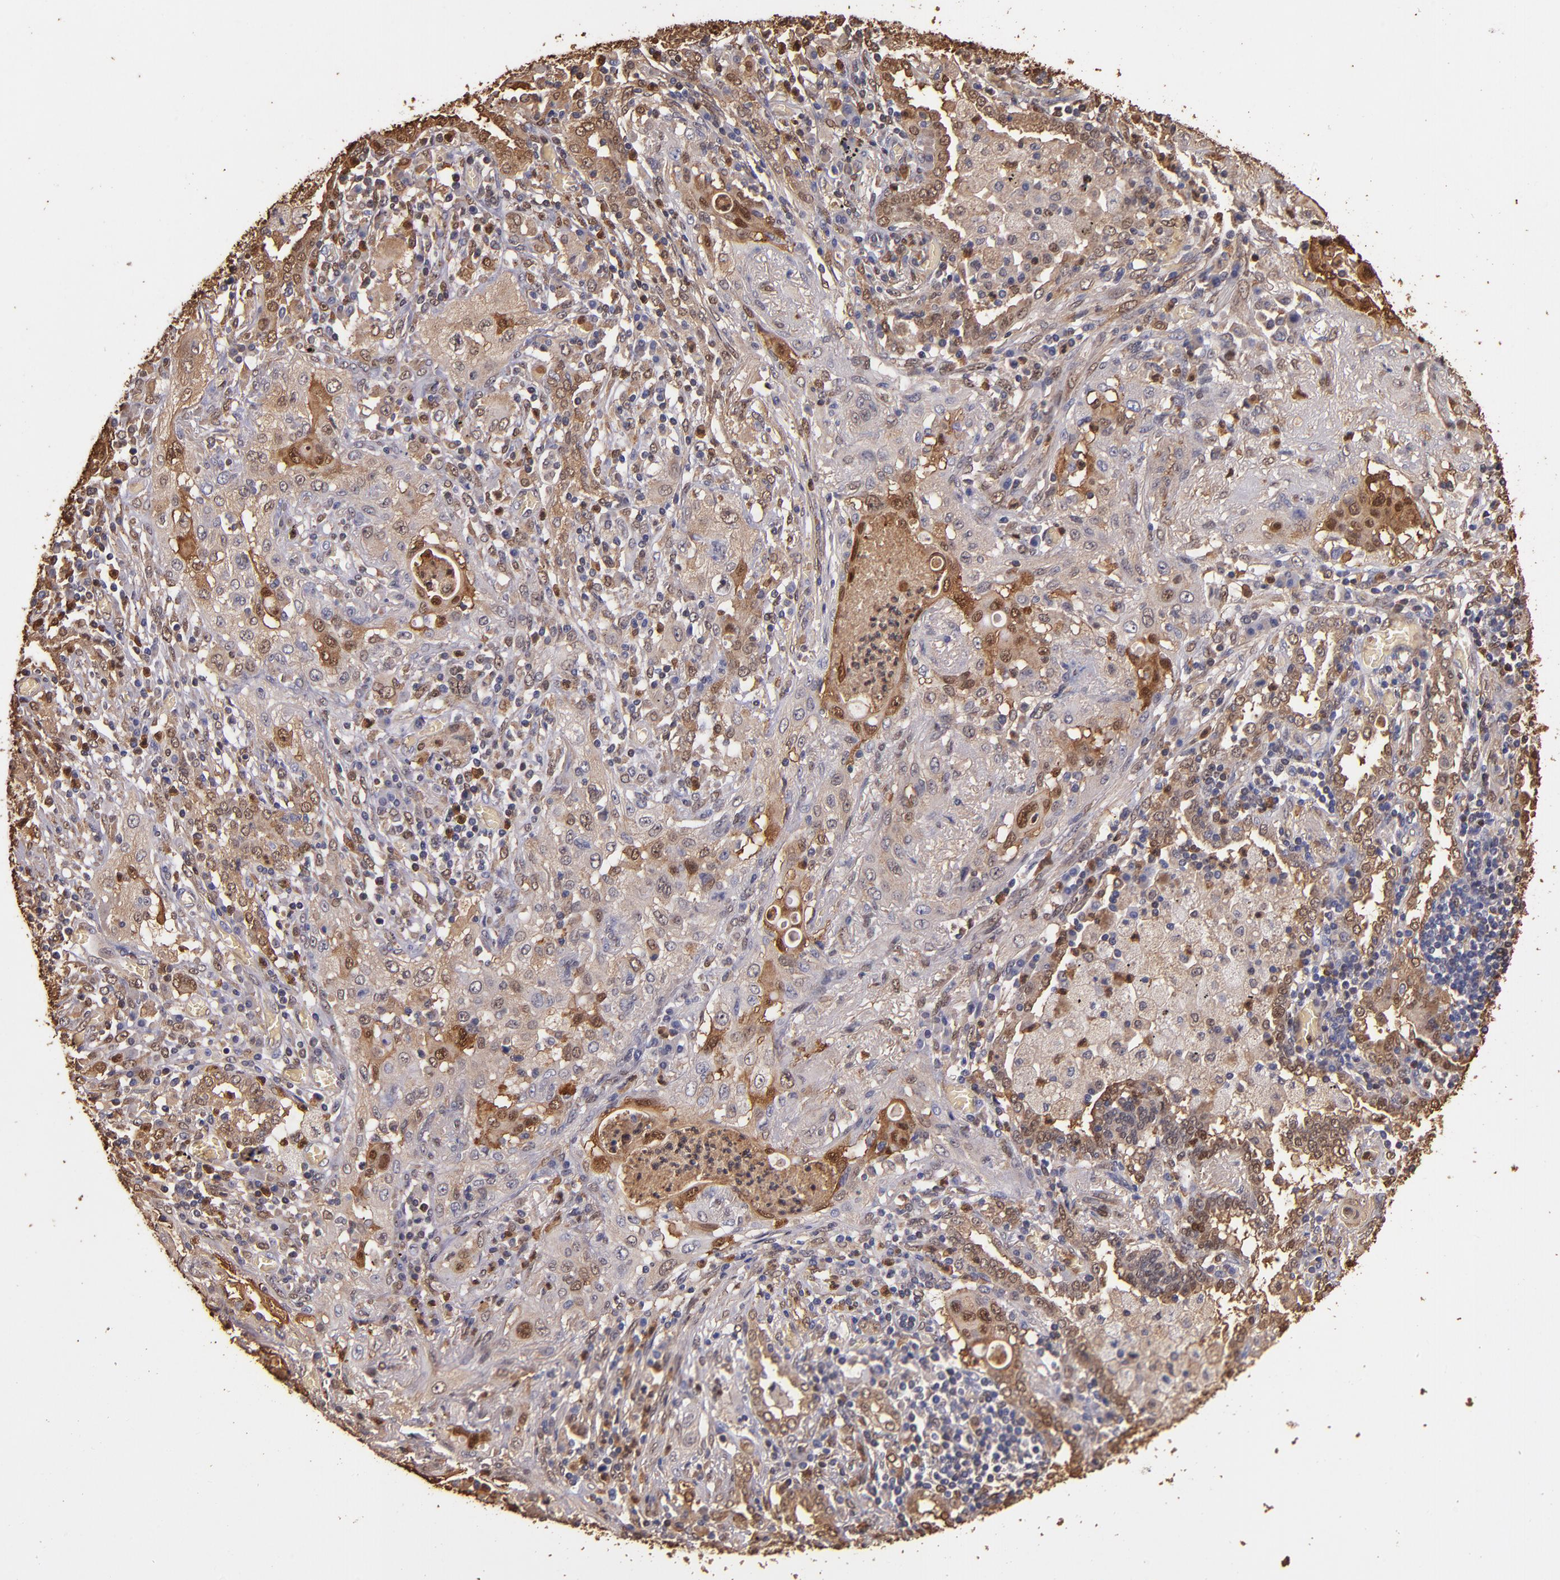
{"staining": {"intensity": "moderate", "quantity": ">75%", "location": "cytoplasmic/membranous,nuclear"}, "tissue": "lung cancer", "cell_type": "Tumor cells", "image_type": "cancer", "snomed": [{"axis": "morphology", "description": "Squamous cell carcinoma, NOS"}, {"axis": "topography", "description": "Lung"}], "caption": "This image reveals immunohistochemistry (IHC) staining of human lung cancer (squamous cell carcinoma), with medium moderate cytoplasmic/membranous and nuclear staining in about >75% of tumor cells.", "gene": "S100A6", "patient": {"sex": "female", "age": 47}}